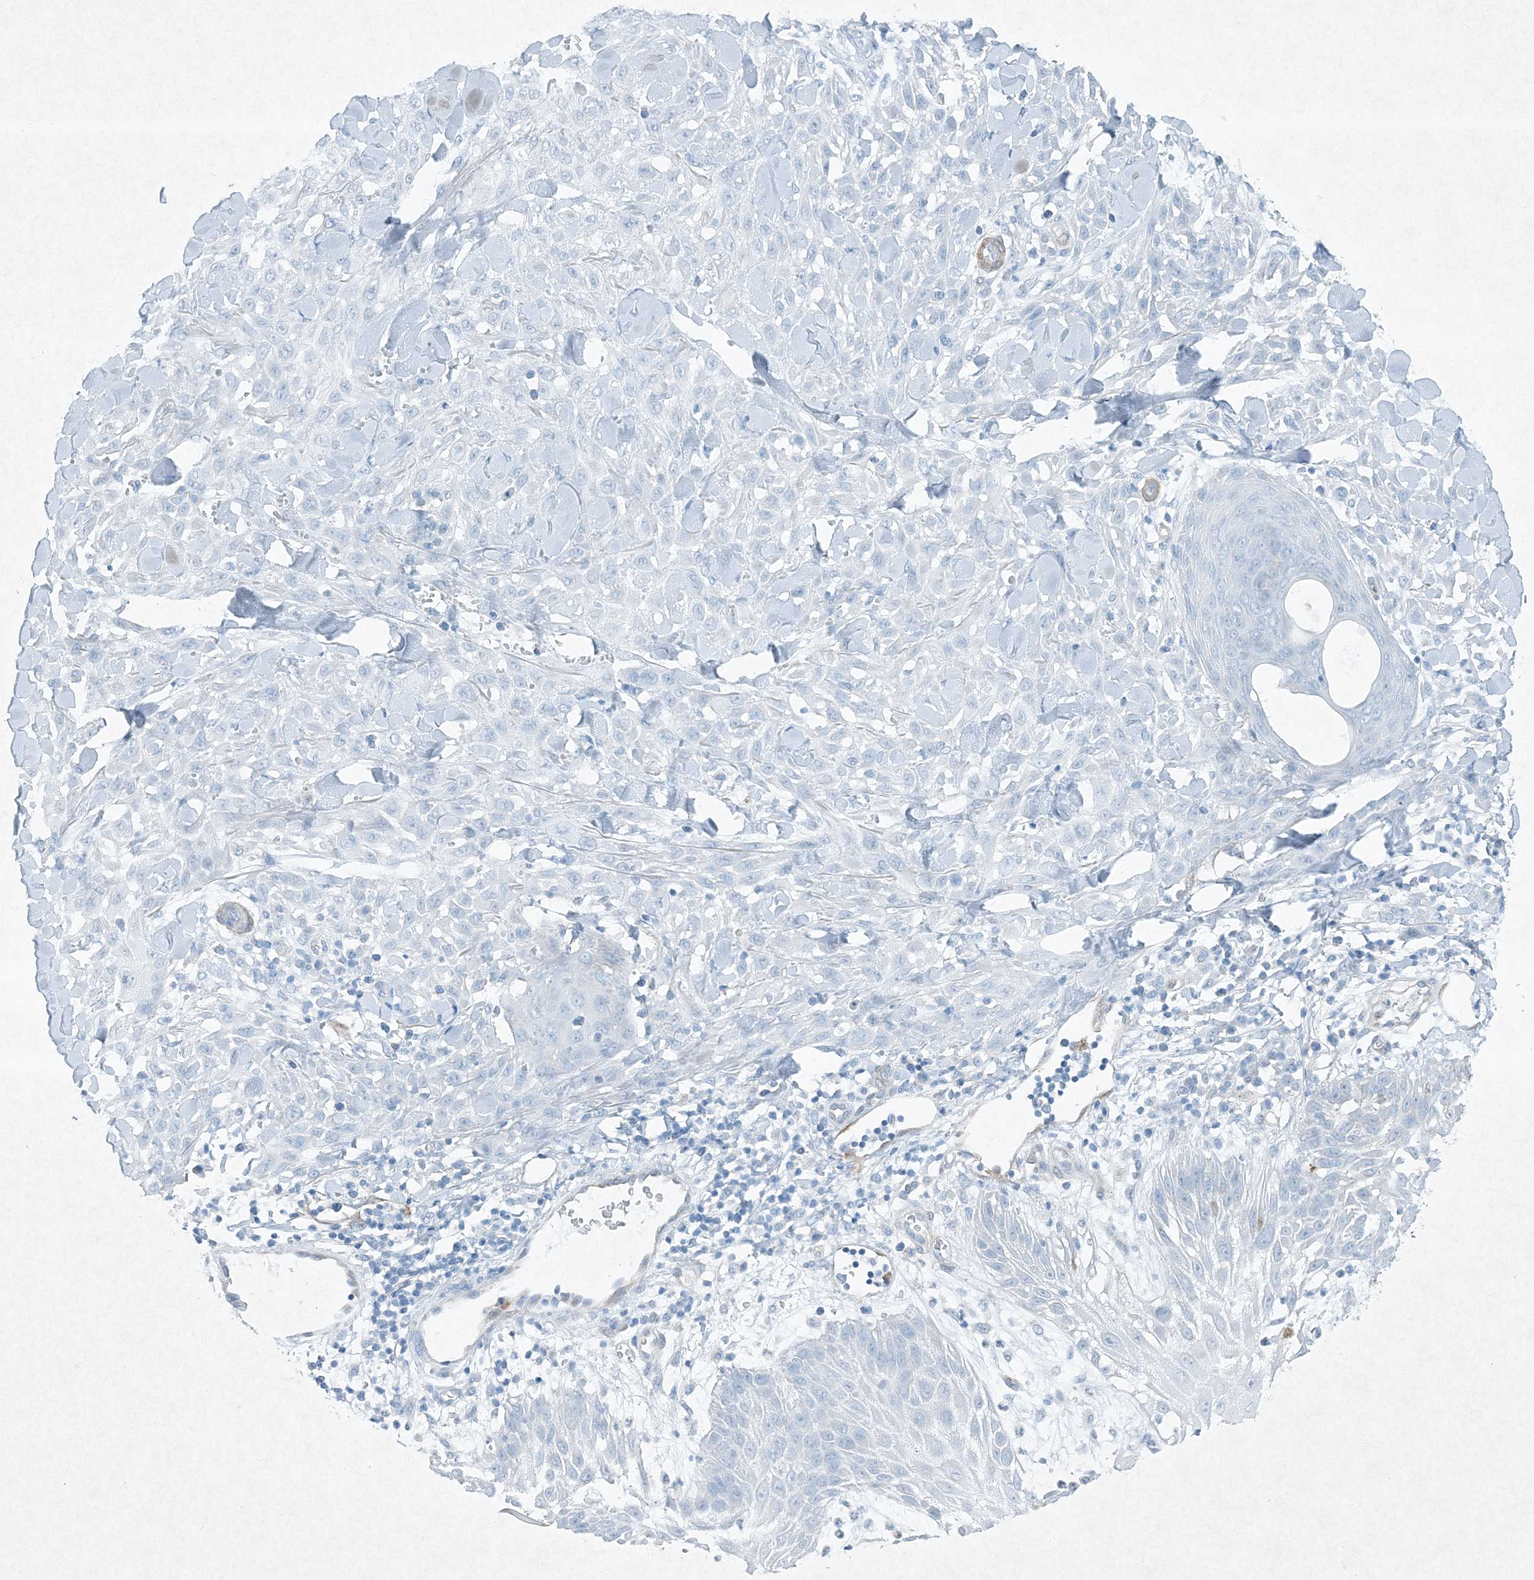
{"staining": {"intensity": "negative", "quantity": "none", "location": "none"}, "tissue": "skin cancer", "cell_type": "Tumor cells", "image_type": "cancer", "snomed": [{"axis": "morphology", "description": "Squamous cell carcinoma, NOS"}, {"axis": "topography", "description": "Skin"}], "caption": "Immunohistochemistry (IHC) micrograph of neoplastic tissue: human skin cancer stained with DAB (3,3'-diaminobenzidine) exhibits no significant protein expression in tumor cells.", "gene": "PGM5", "patient": {"sex": "male", "age": 24}}